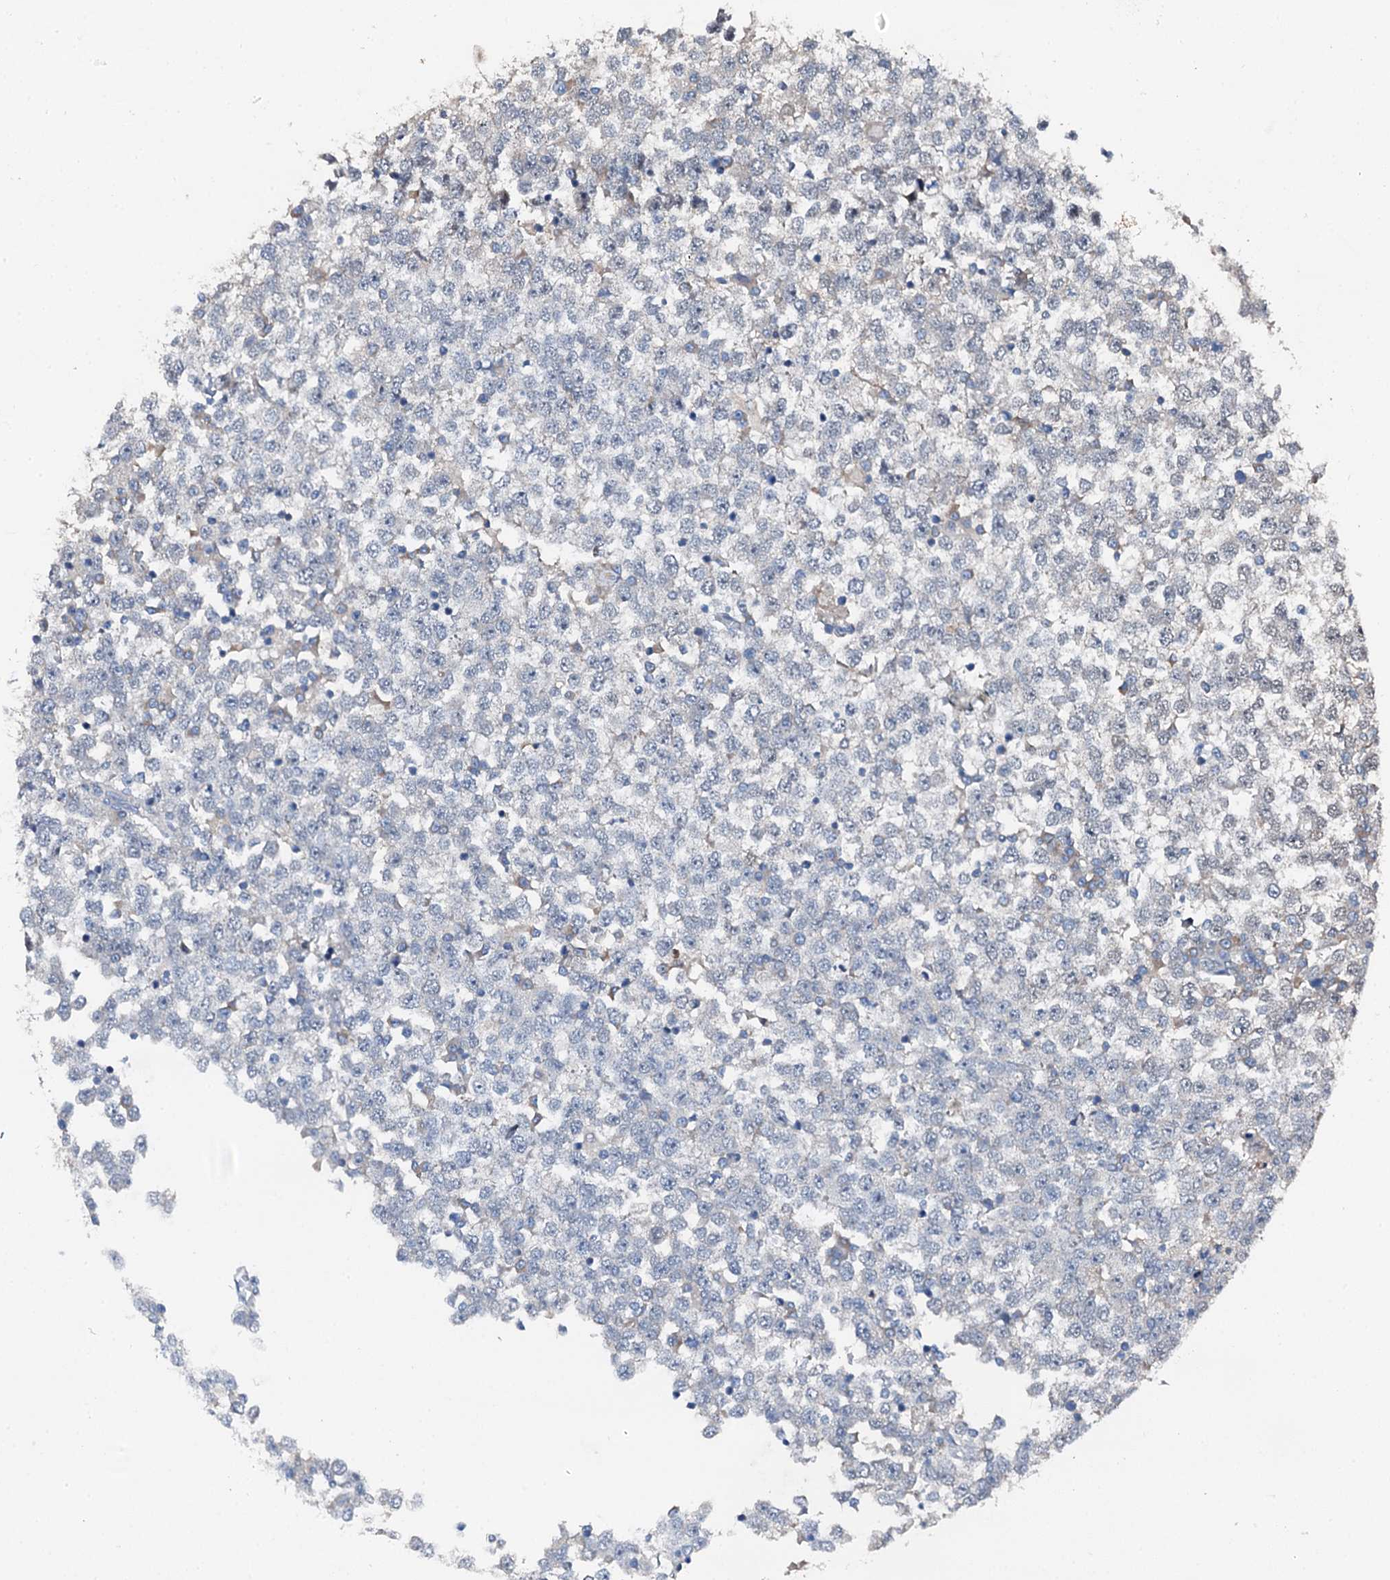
{"staining": {"intensity": "negative", "quantity": "none", "location": "none"}, "tissue": "testis cancer", "cell_type": "Tumor cells", "image_type": "cancer", "snomed": [{"axis": "morphology", "description": "Seminoma, NOS"}, {"axis": "topography", "description": "Testis"}], "caption": "This is an IHC histopathology image of testis seminoma. There is no expression in tumor cells.", "gene": "FLYWCH1", "patient": {"sex": "male", "age": 65}}